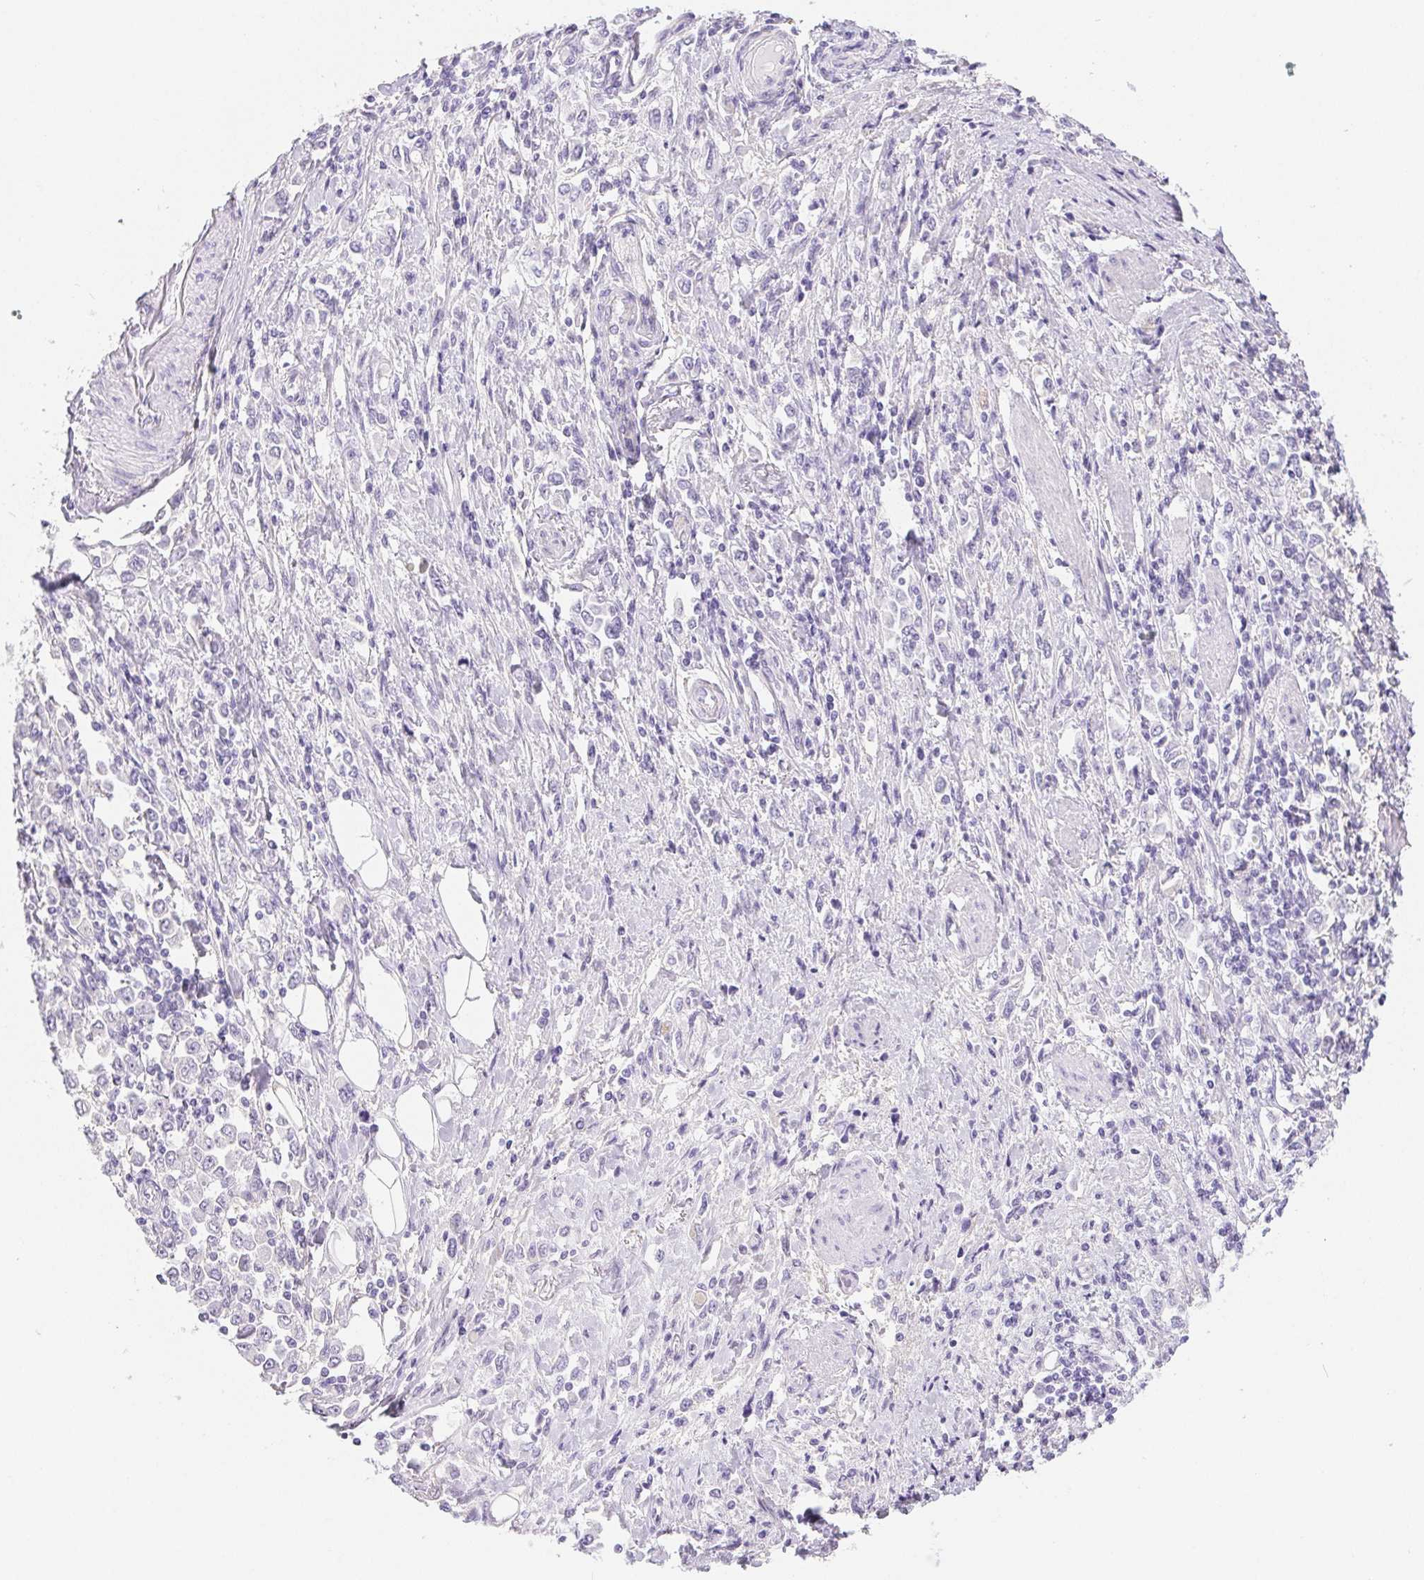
{"staining": {"intensity": "negative", "quantity": "none", "location": "none"}, "tissue": "stomach cancer", "cell_type": "Tumor cells", "image_type": "cancer", "snomed": [{"axis": "morphology", "description": "Adenocarcinoma, NOS"}, {"axis": "topography", "description": "Stomach, upper"}], "caption": "Photomicrograph shows no protein staining in tumor cells of stomach cancer tissue.", "gene": "PNLIP", "patient": {"sex": "male", "age": 70}}